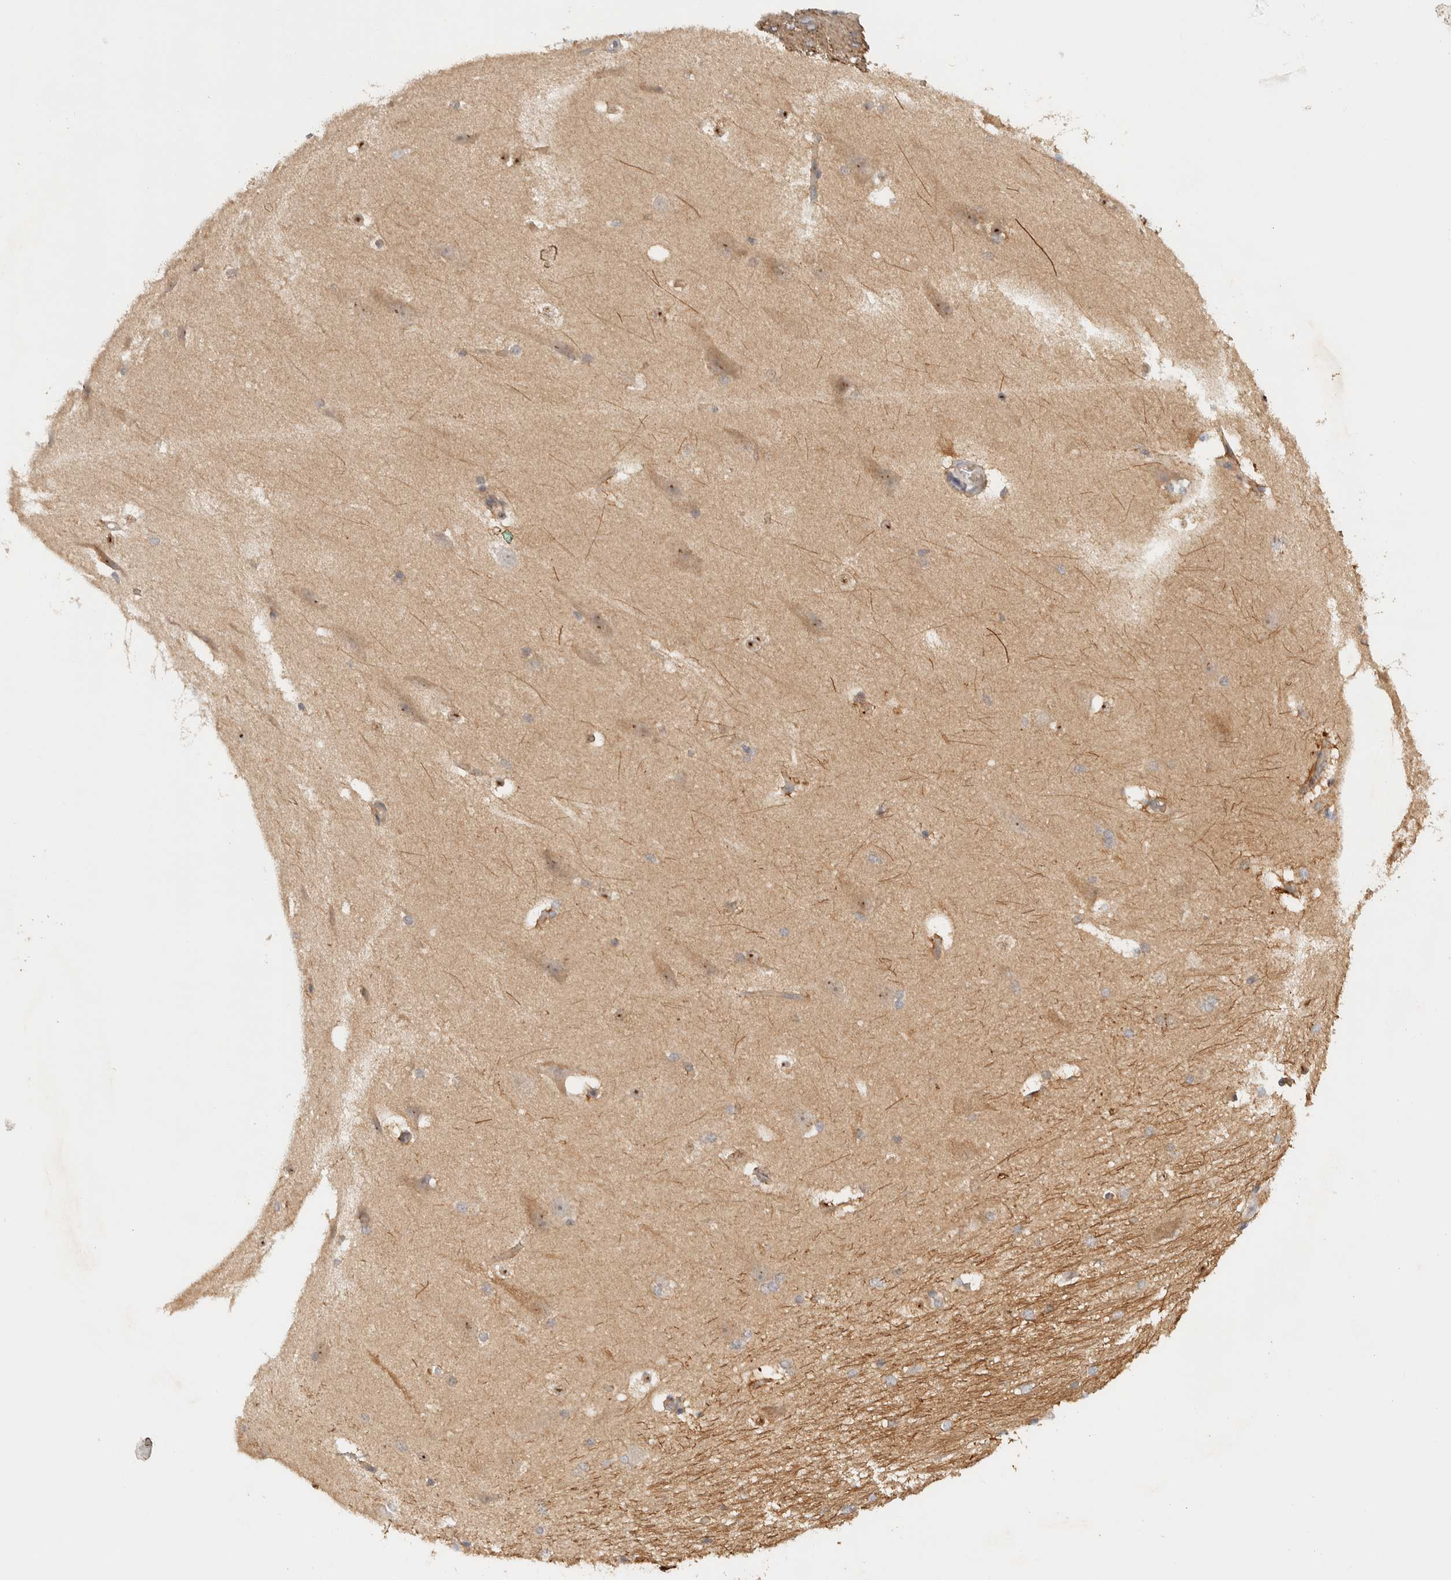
{"staining": {"intensity": "moderate", "quantity": "<25%", "location": "cytoplasmic/membranous,nuclear"}, "tissue": "hippocampus", "cell_type": "Glial cells", "image_type": "normal", "snomed": [{"axis": "morphology", "description": "Normal tissue, NOS"}, {"axis": "topography", "description": "Hippocampus"}], "caption": "Immunohistochemical staining of benign human hippocampus displays moderate cytoplasmic/membranous,nuclear protein expression in approximately <25% of glial cells.", "gene": "TTI2", "patient": {"sex": "female", "age": 19}}